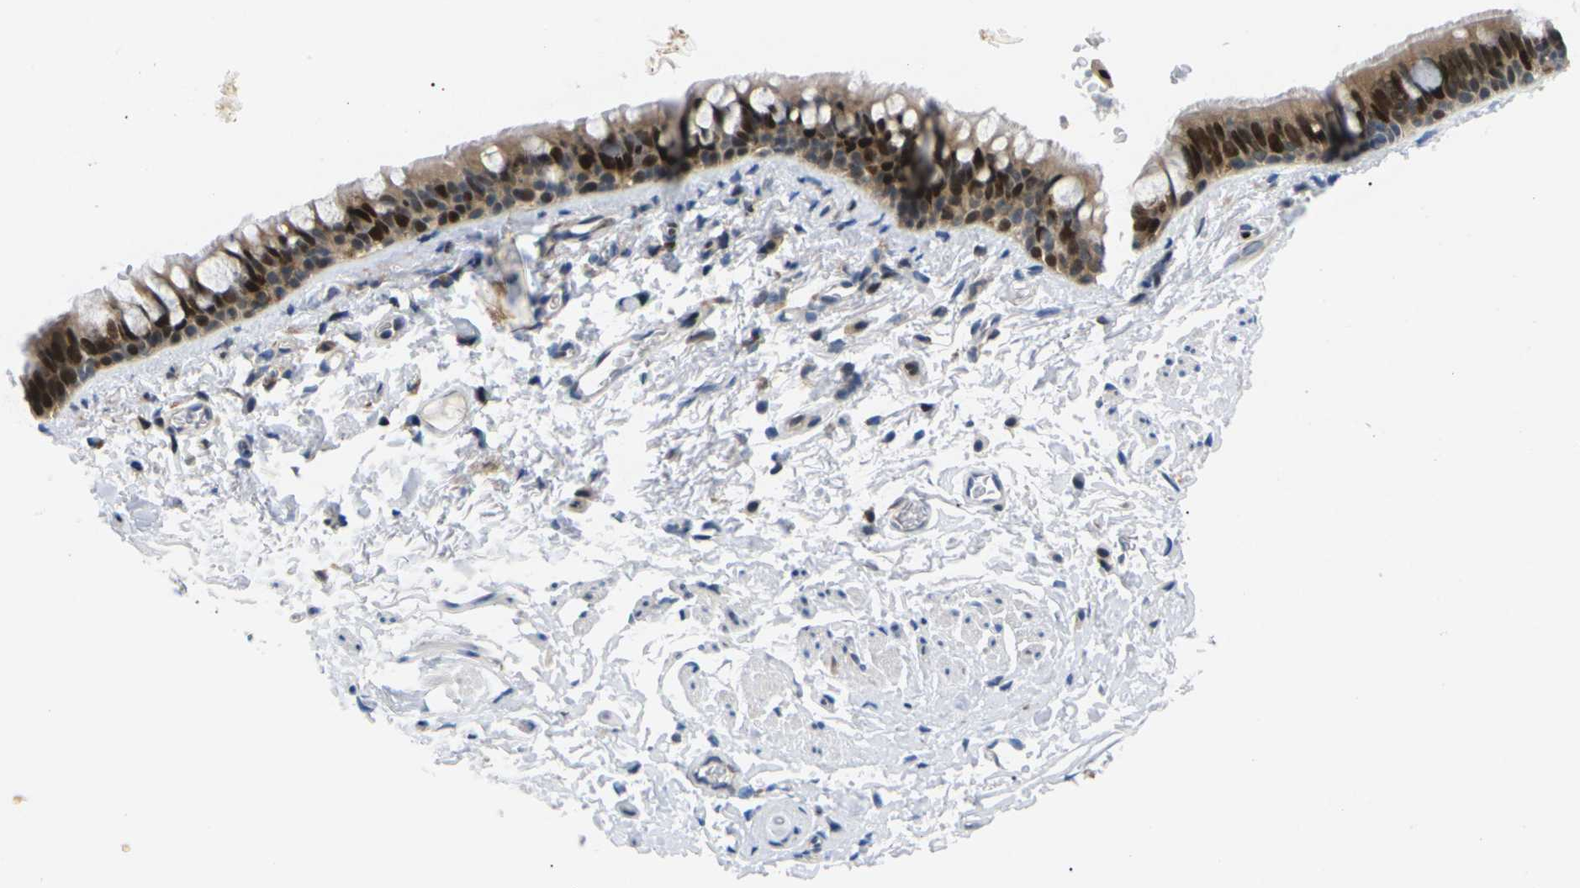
{"staining": {"intensity": "strong", "quantity": "25%-75%", "location": "cytoplasmic/membranous,nuclear"}, "tissue": "bronchus", "cell_type": "Respiratory epithelial cells", "image_type": "normal", "snomed": [{"axis": "morphology", "description": "Normal tissue, NOS"}, {"axis": "morphology", "description": "Malignant melanoma, Metastatic site"}, {"axis": "topography", "description": "Bronchus"}, {"axis": "topography", "description": "Lung"}], "caption": "Bronchus stained with DAB (3,3'-diaminobenzidine) IHC demonstrates high levels of strong cytoplasmic/membranous,nuclear positivity in about 25%-75% of respiratory epithelial cells.", "gene": "RPS6KA3", "patient": {"sex": "male", "age": 64}}